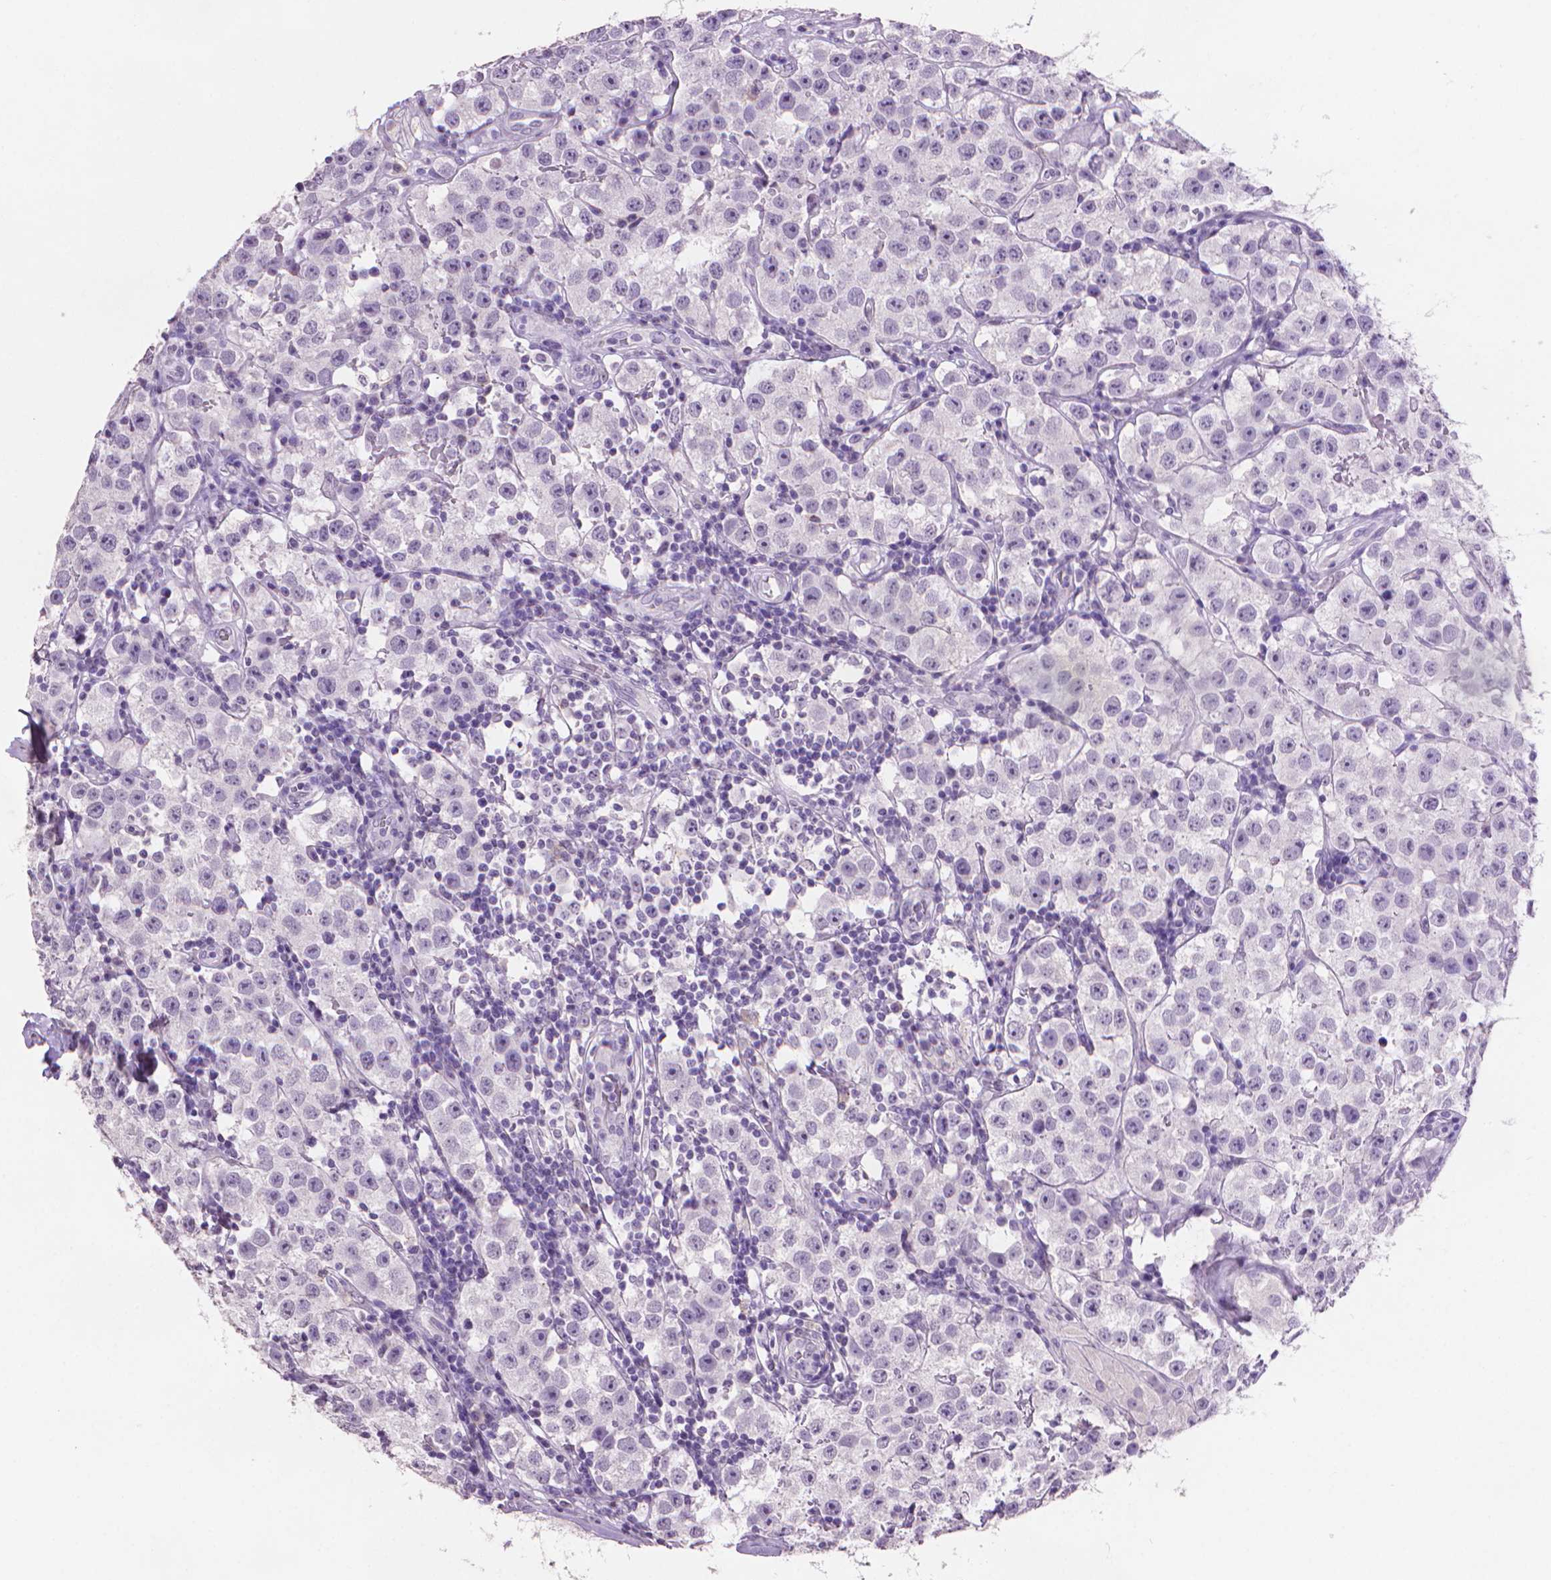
{"staining": {"intensity": "negative", "quantity": "none", "location": "none"}, "tissue": "testis cancer", "cell_type": "Tumor cells", "image_type": "cancer", "snomed": [{"axis": "morphology", "description": "Seminoma, NOS"}, {"axis": "topography", "description": "Testis"}], "caption": "Immunohistochemical staining of seminoma (testis) reveals no significant positivity in tumor cells.", "gene": "MUC1", "patient": {"sex": "male", "age": 34}}